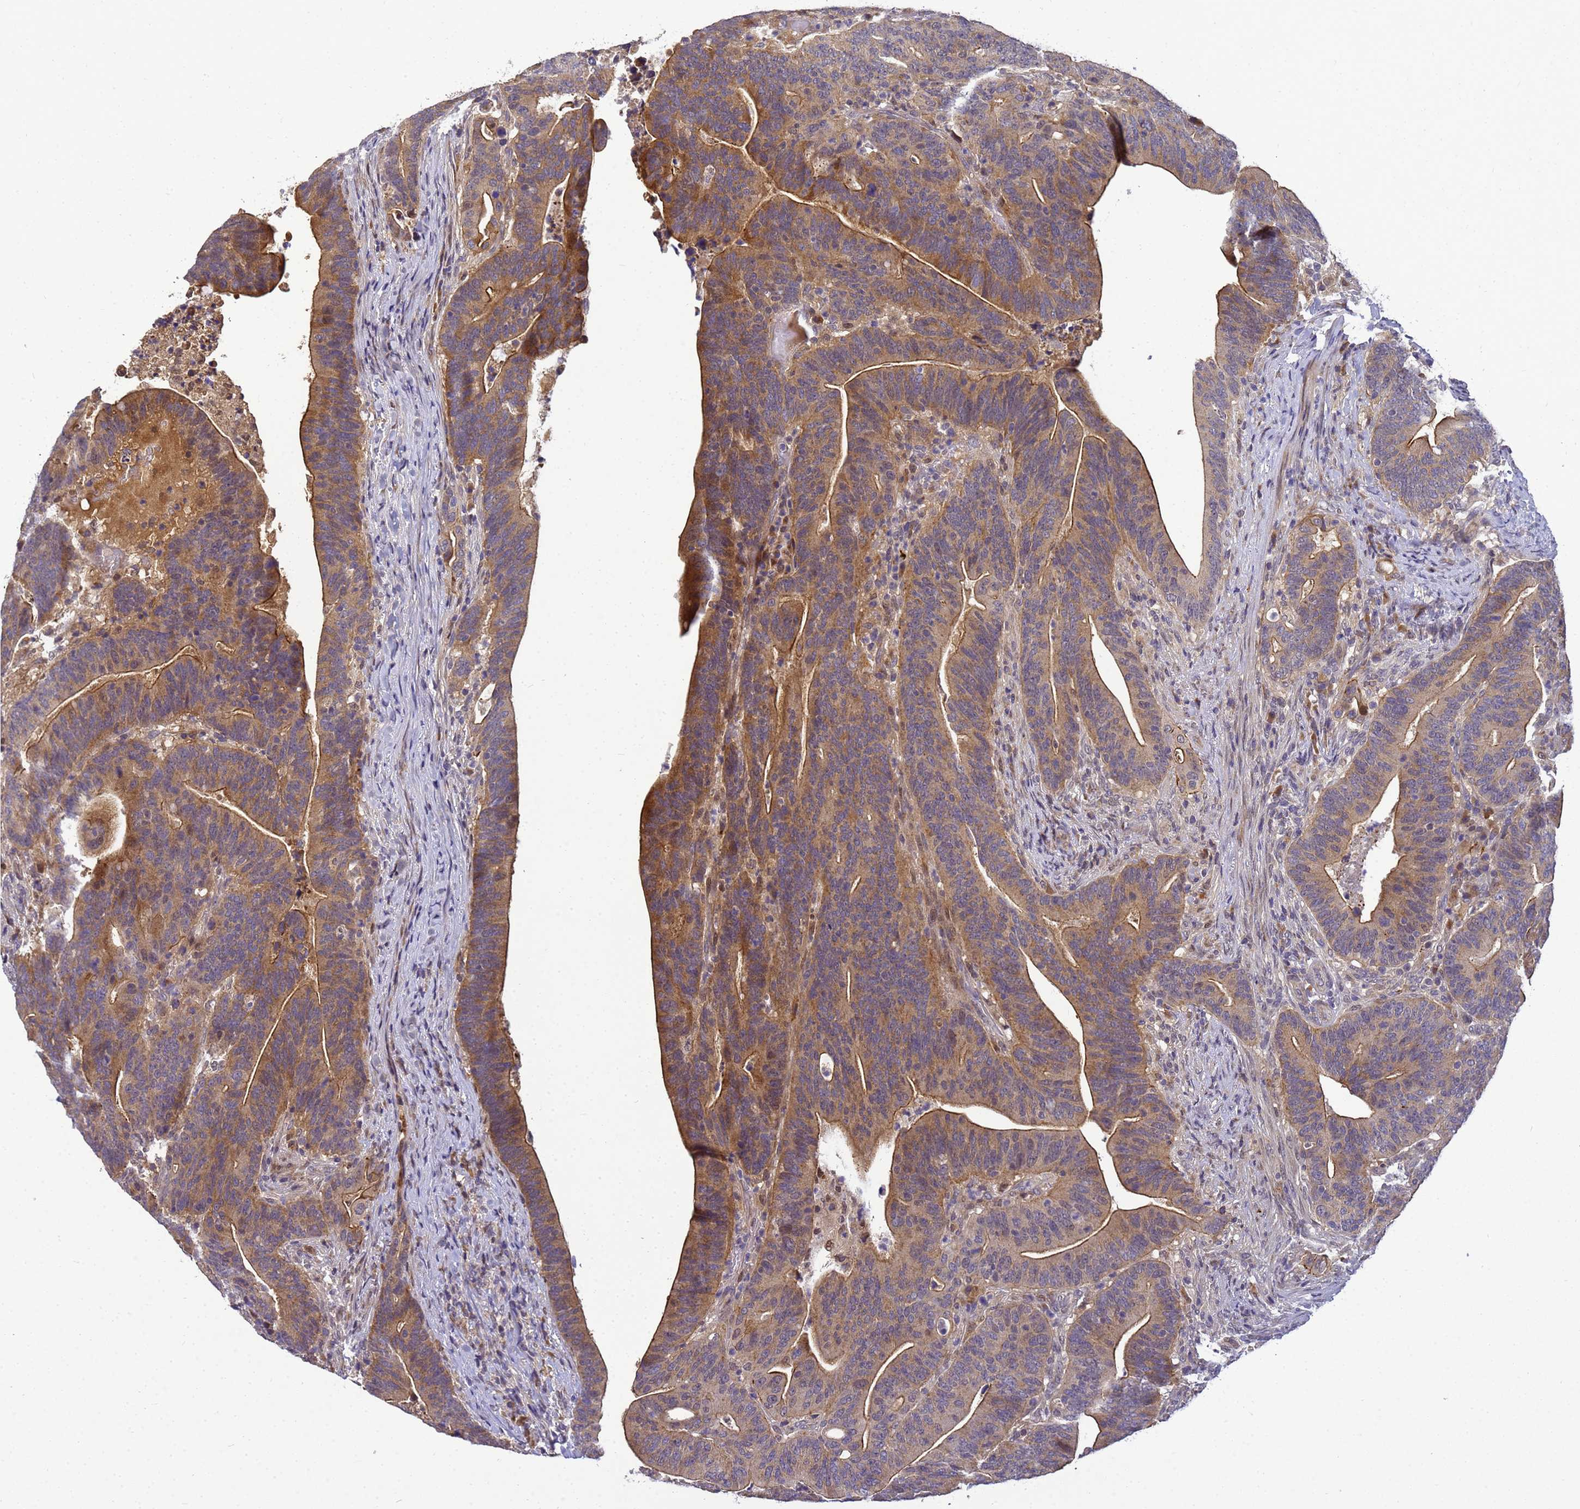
{"staining": {"intensity": "moderate", "quantity": ">75%", "location": "cytoplasmic/membranous"}, "tissue": "colorectal cancer", "cell_type": "Tumor cells", "image_type": "cancer", "snomed": [{"axis": "morphology", "description": "Adenocarcinoma, NOS"}, {"axis": "topography", "description": "Colon"}], "caption": "Immunohistochemistry of human colorectal cancer (adenocarcinoma) demonstrates medium levels of moderate cytoplasmic/membranous expression in about >75% of tumor cells. (DAB IHC, brown staining for protein, blue staining for nuclei).", "gene": "TMEM74B", "patient": {"sex": "female", "age": 66}}